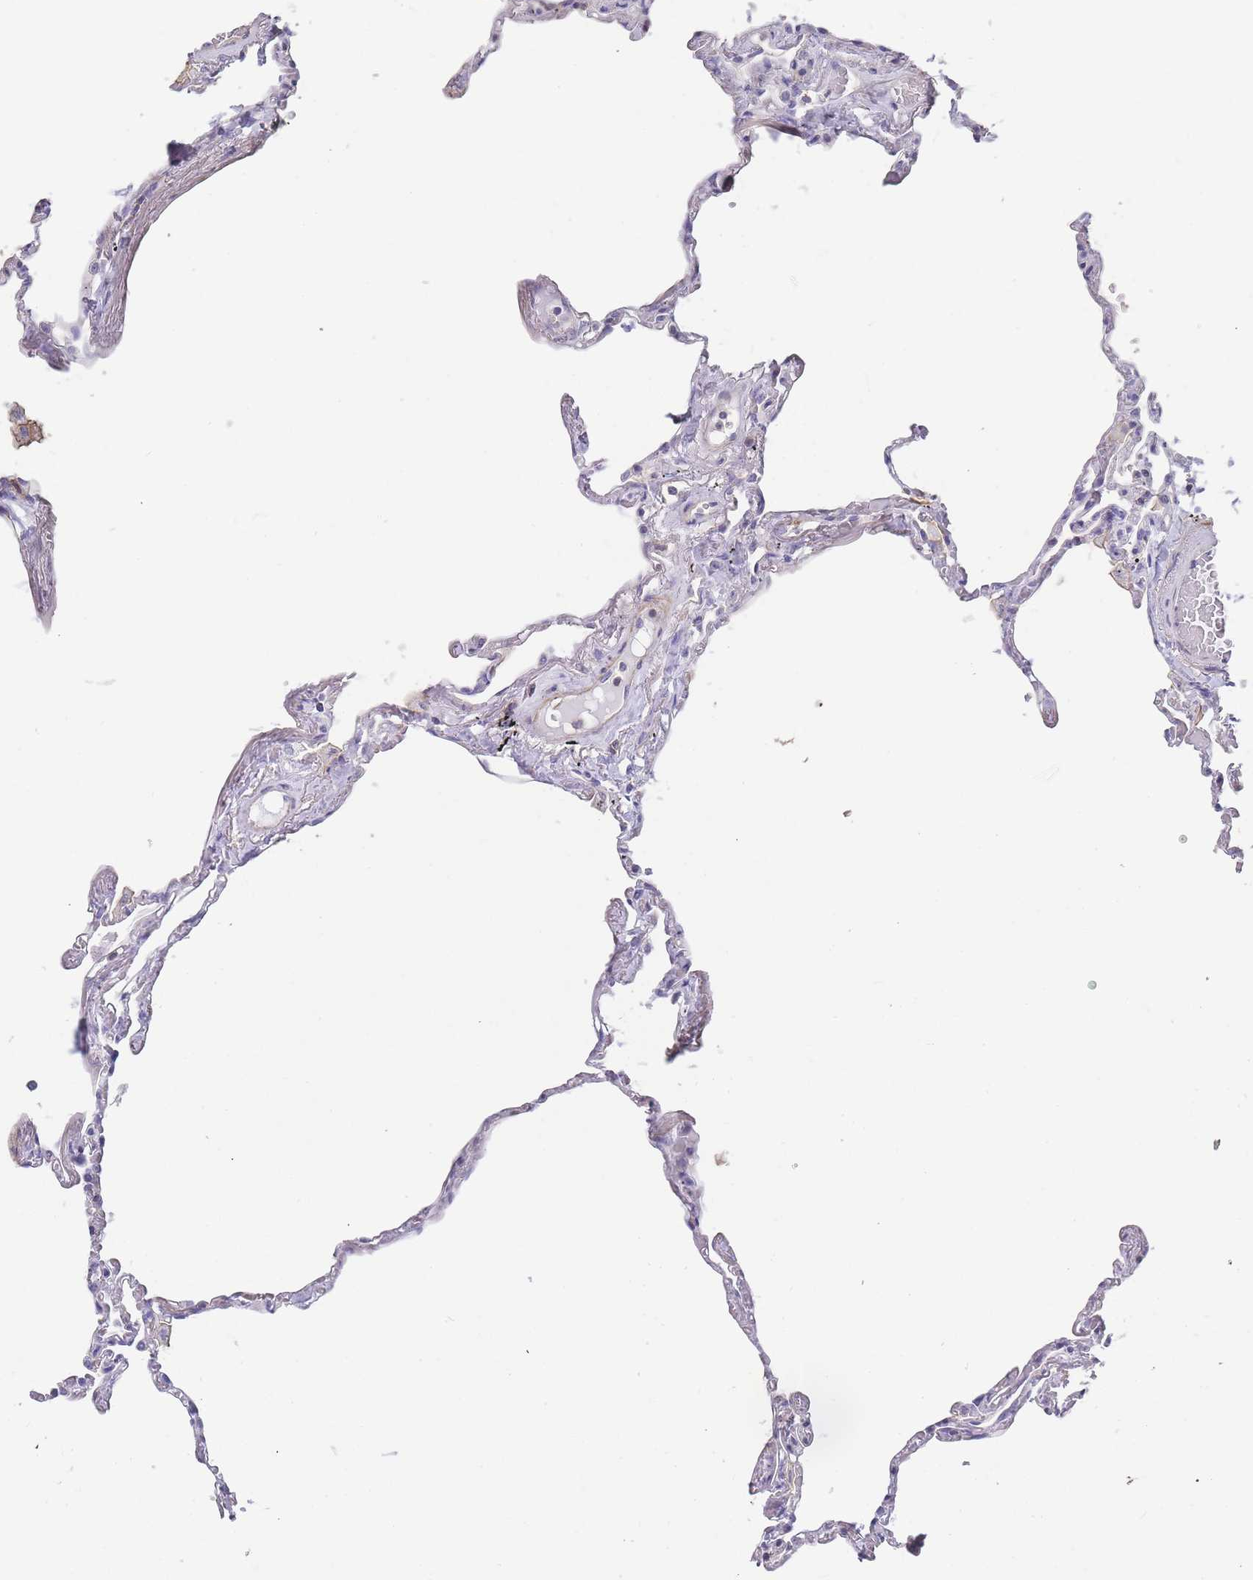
{"staining": {"intensity": "negative", "quantity": "none", "location": "none"}, "tissue": "lung", "cell_type": "Alveolar cells", "image_type": "normal", "snomed": [{"axis": "morphology", "description": "Normal tissue, NOS"}, {"axis": "topography", "description": "Lung"}], "caption": "Immunohistochemistry (IHC) photomicrograph of unremarkable human lung stained for a protein (brown), which demonstrates no expression in alveolar cells.", "gene": "NOP14", "patient": {"sex": "female", "age": 67}}